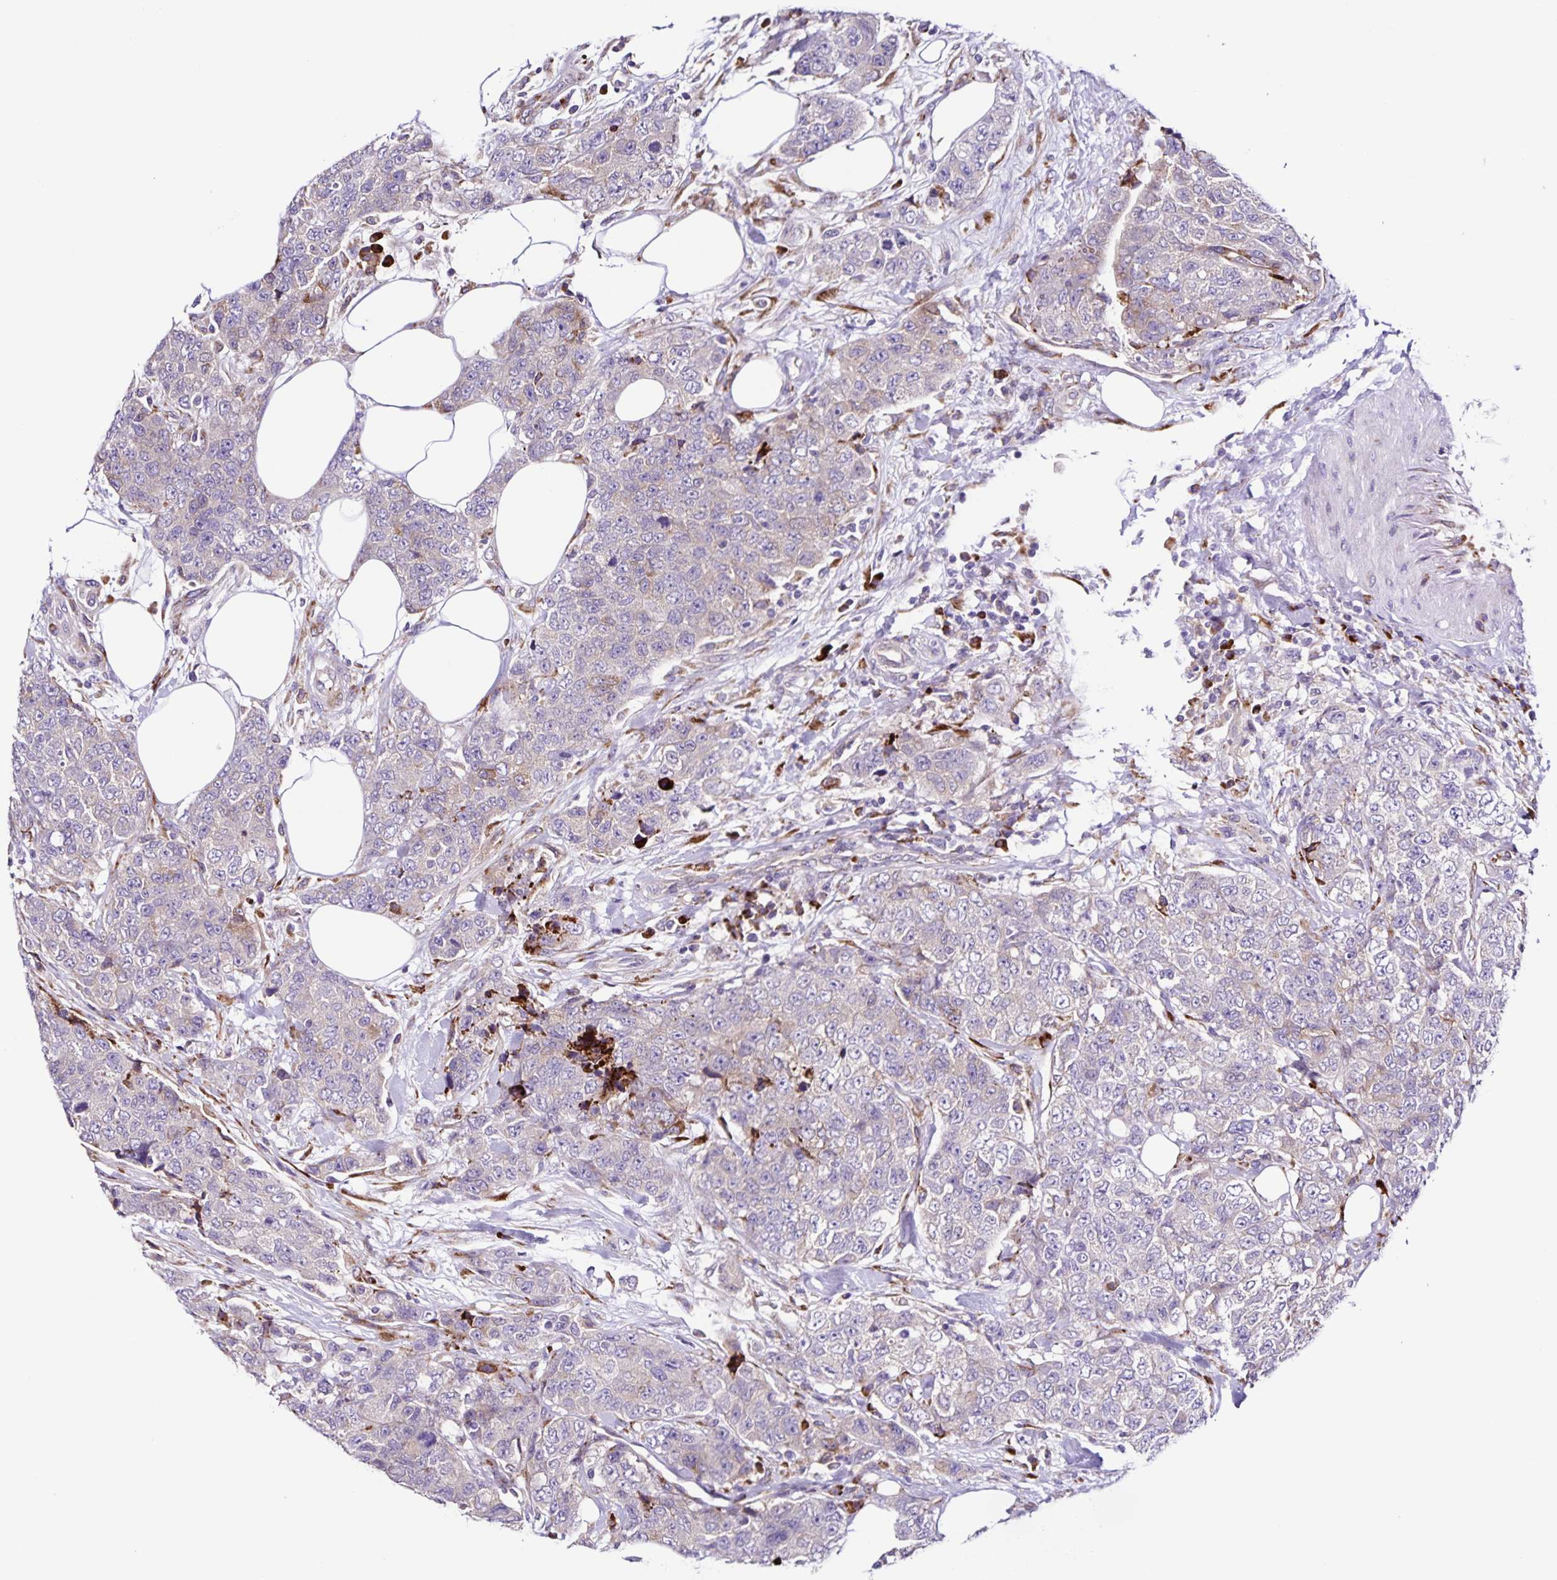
{"staining": {"intensity": "weak", "quantity": "25%-75%", "location": "cytoplasmic/membranous"}, "tissue": "urothelial cancer", "cell_type": "Tumor cells", "image_type": "cancer", "snomed": [{"axis": "morphology", "description": "Urothelial carcinoma, High grade"}, {"axis": "topography", "description": "Urinary bladder"}], "caption": "Immunohistochemistry of human high-grade urothelial carcinoma shows low levels of weak cytoplasmic/membranous positivity in approximately 25%-75% of tumor cells.", "gene": "OSBPL5", "patient": {"sex": "female", "age": 78}}